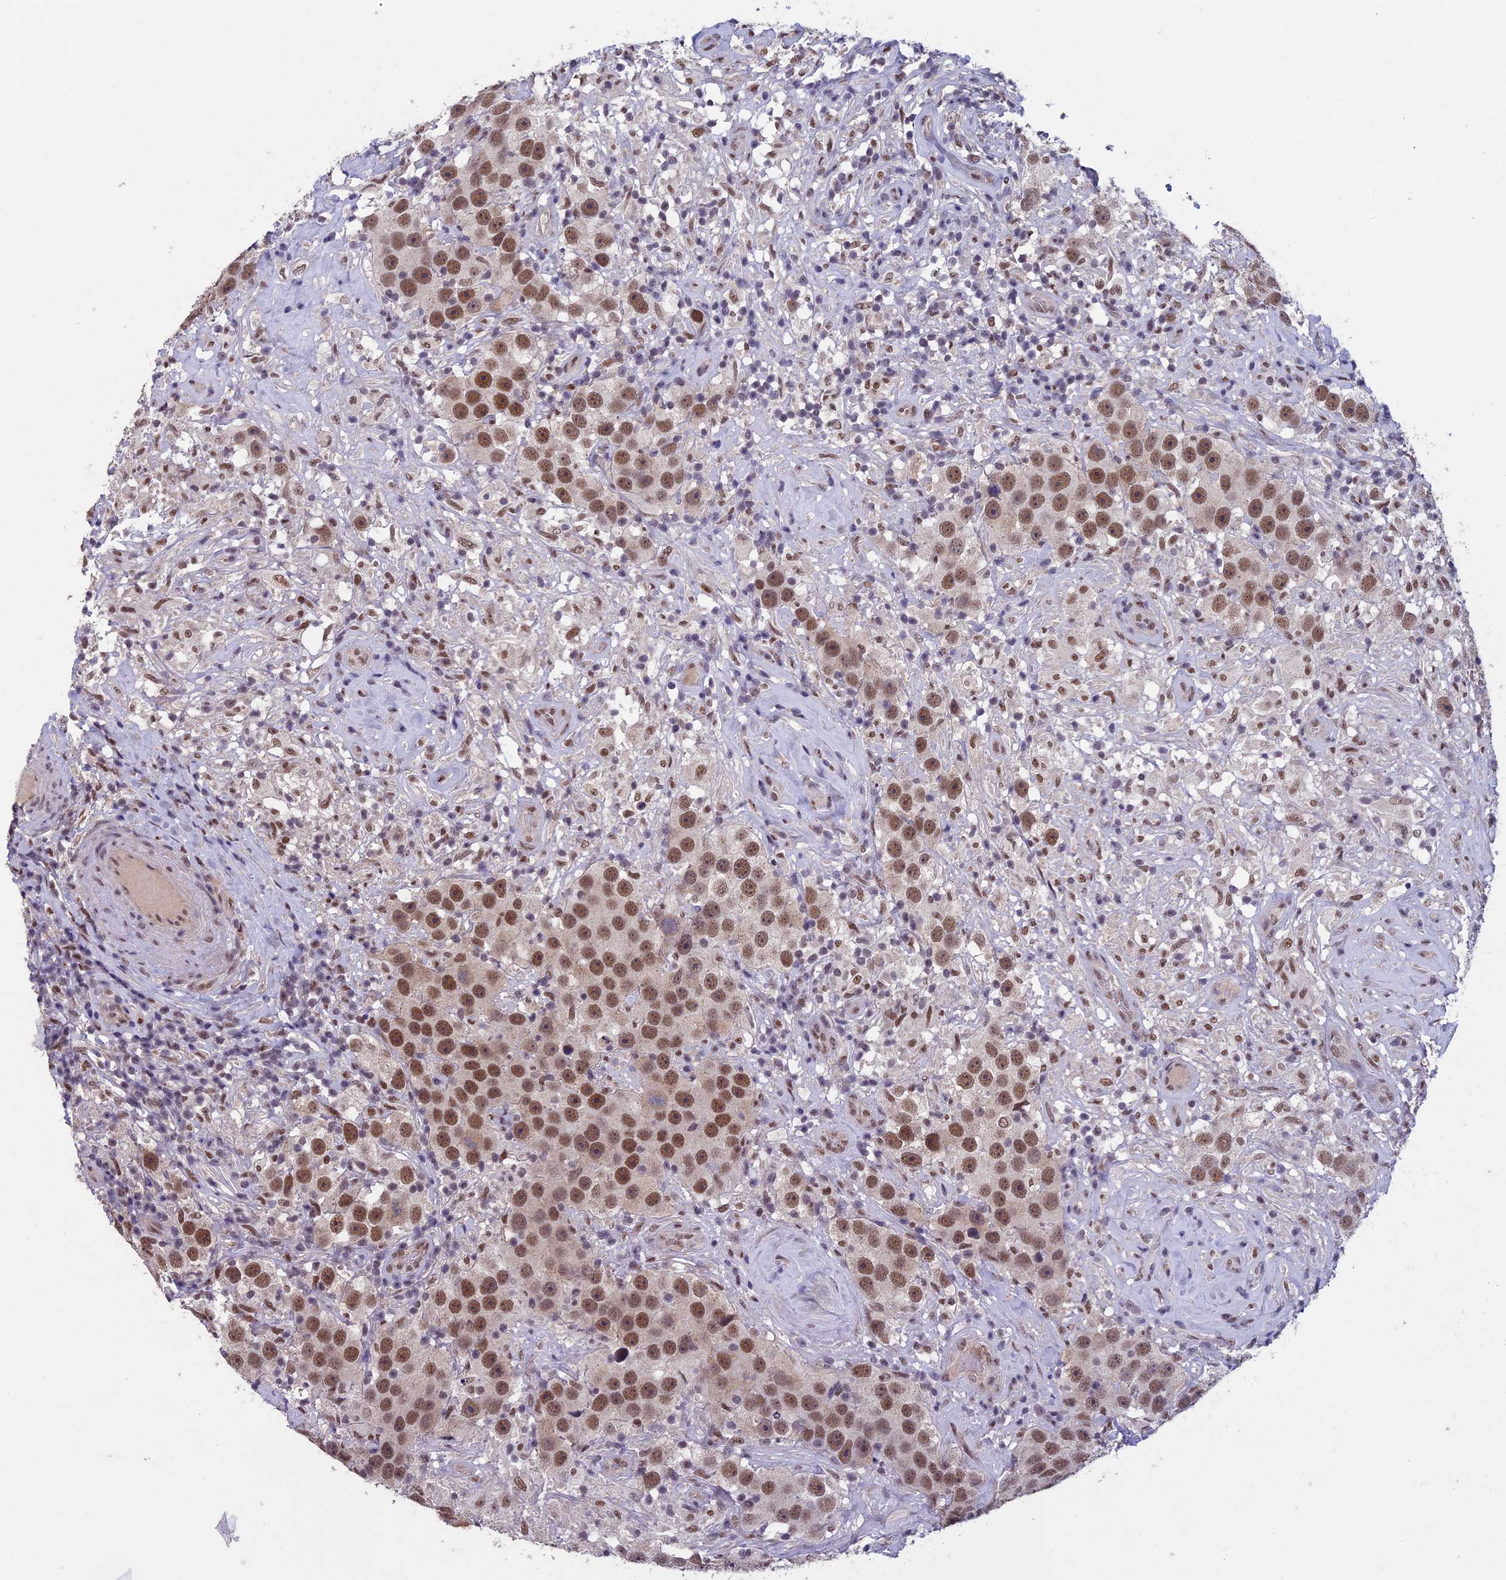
{"staining": {"intensity": "moderate", "quantity": ">75%", "location": "nuclear"}, "tissue": "testis cancer", "cell_type": "Tumor cells", "image_type": "cancer", "snomed": [{"axis": "morphology", "description": "Seminoma, NOS"}, {"axis": "topography", "description": "Testis"}], "caption": "Human testis cancer (seminoma) stained with a protein marker reveals moderate staining in tumor cells.", "gene": "RNF40", "patient": {"sex": "male", "age": 49}}